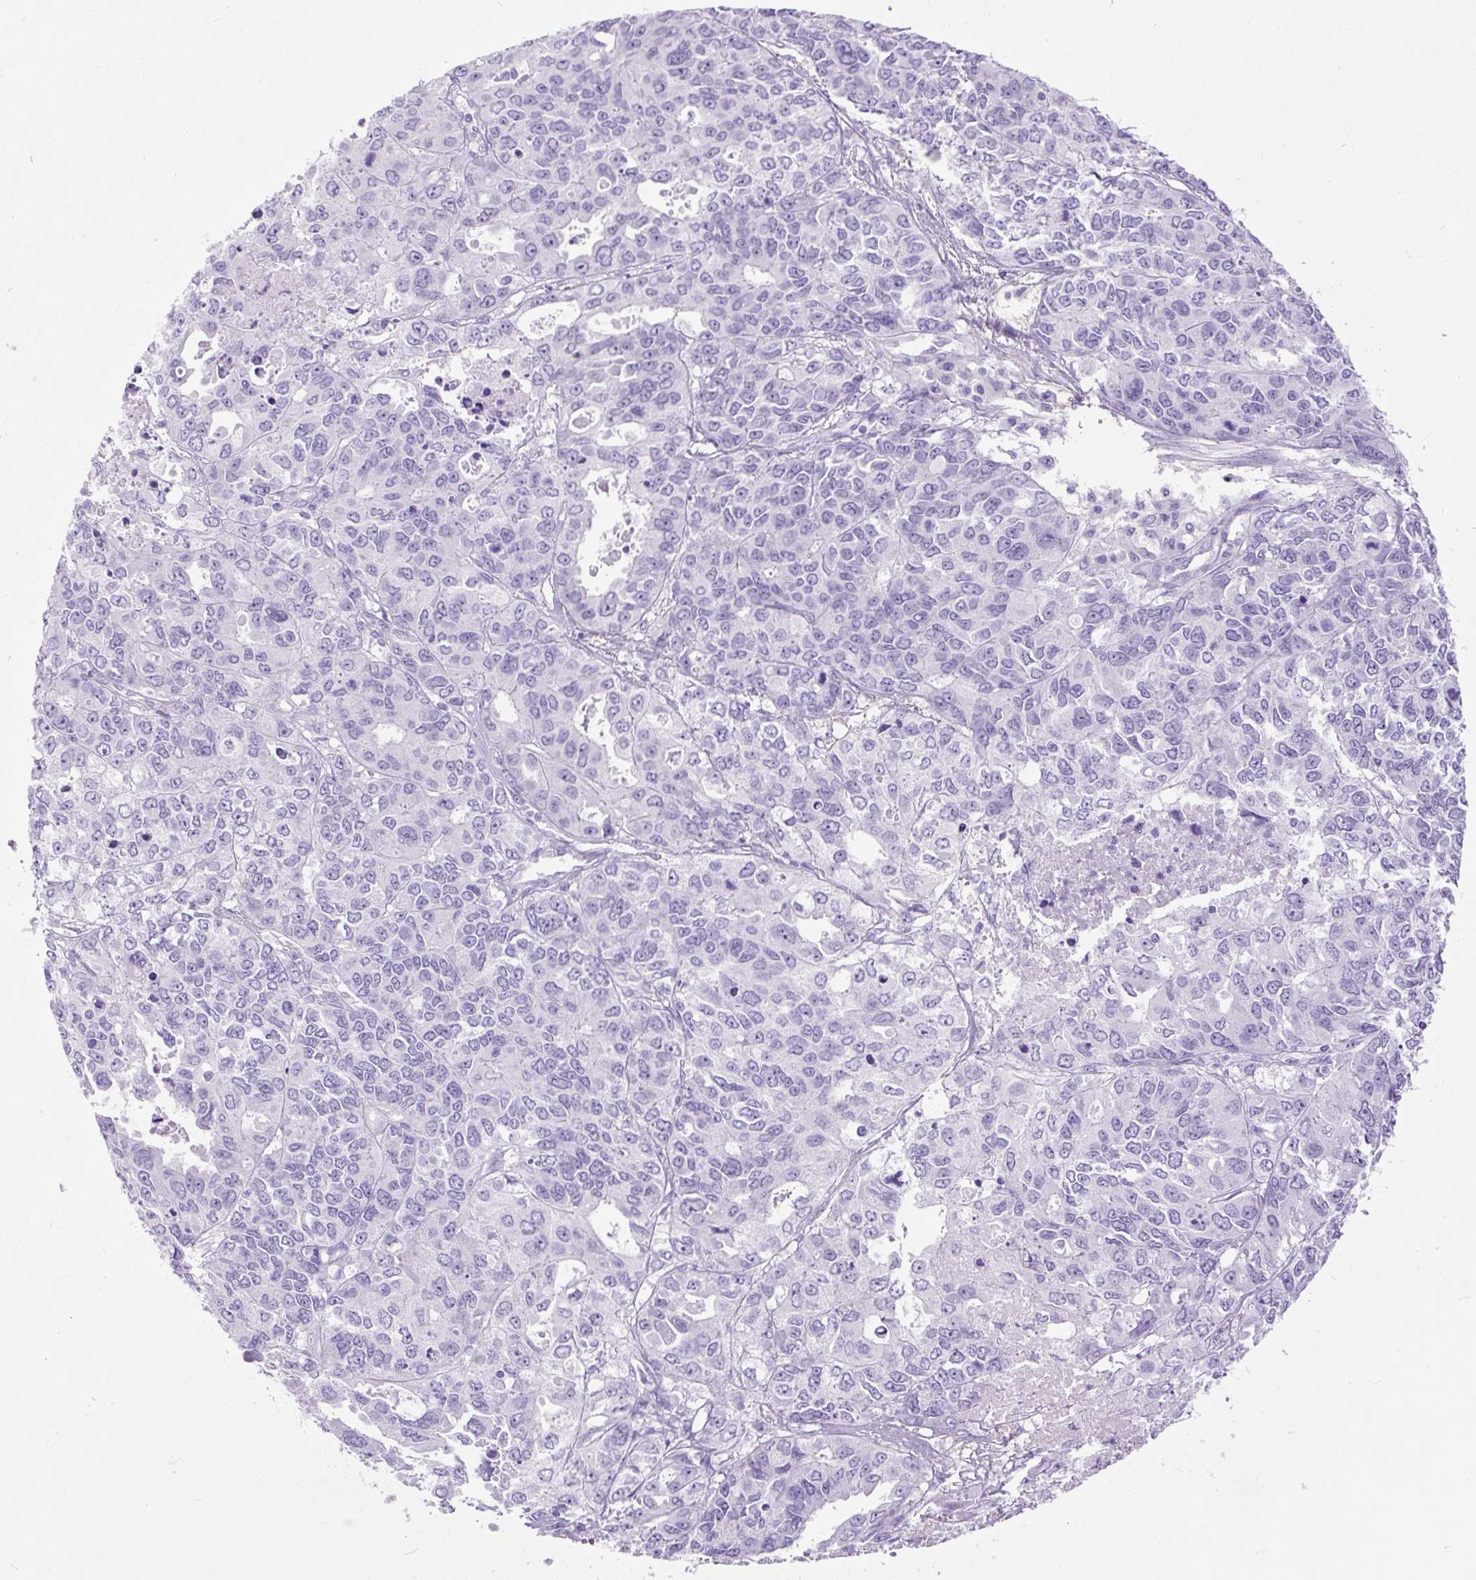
{"staining": {"intensity": "negative", "quantity": "none", "location": "none"}, "tissue": "endometrial cancer", "cell_type": "Tumor cells", "image_type": "cancer", "snomed": [{"axis": "morphology", "description": "Adenocarcinoma, NOS"}, {"axis": "topography", "description": "Uterus"}], "caption": "High magnification brightfield microscopy of endometrial cancer stained with DAB (brown) and counterstained with hematoxylin (blue): tumor cells show no significant positivity.", "gene": "UPP1", "patient": {"sex": "female", "age": 79}}